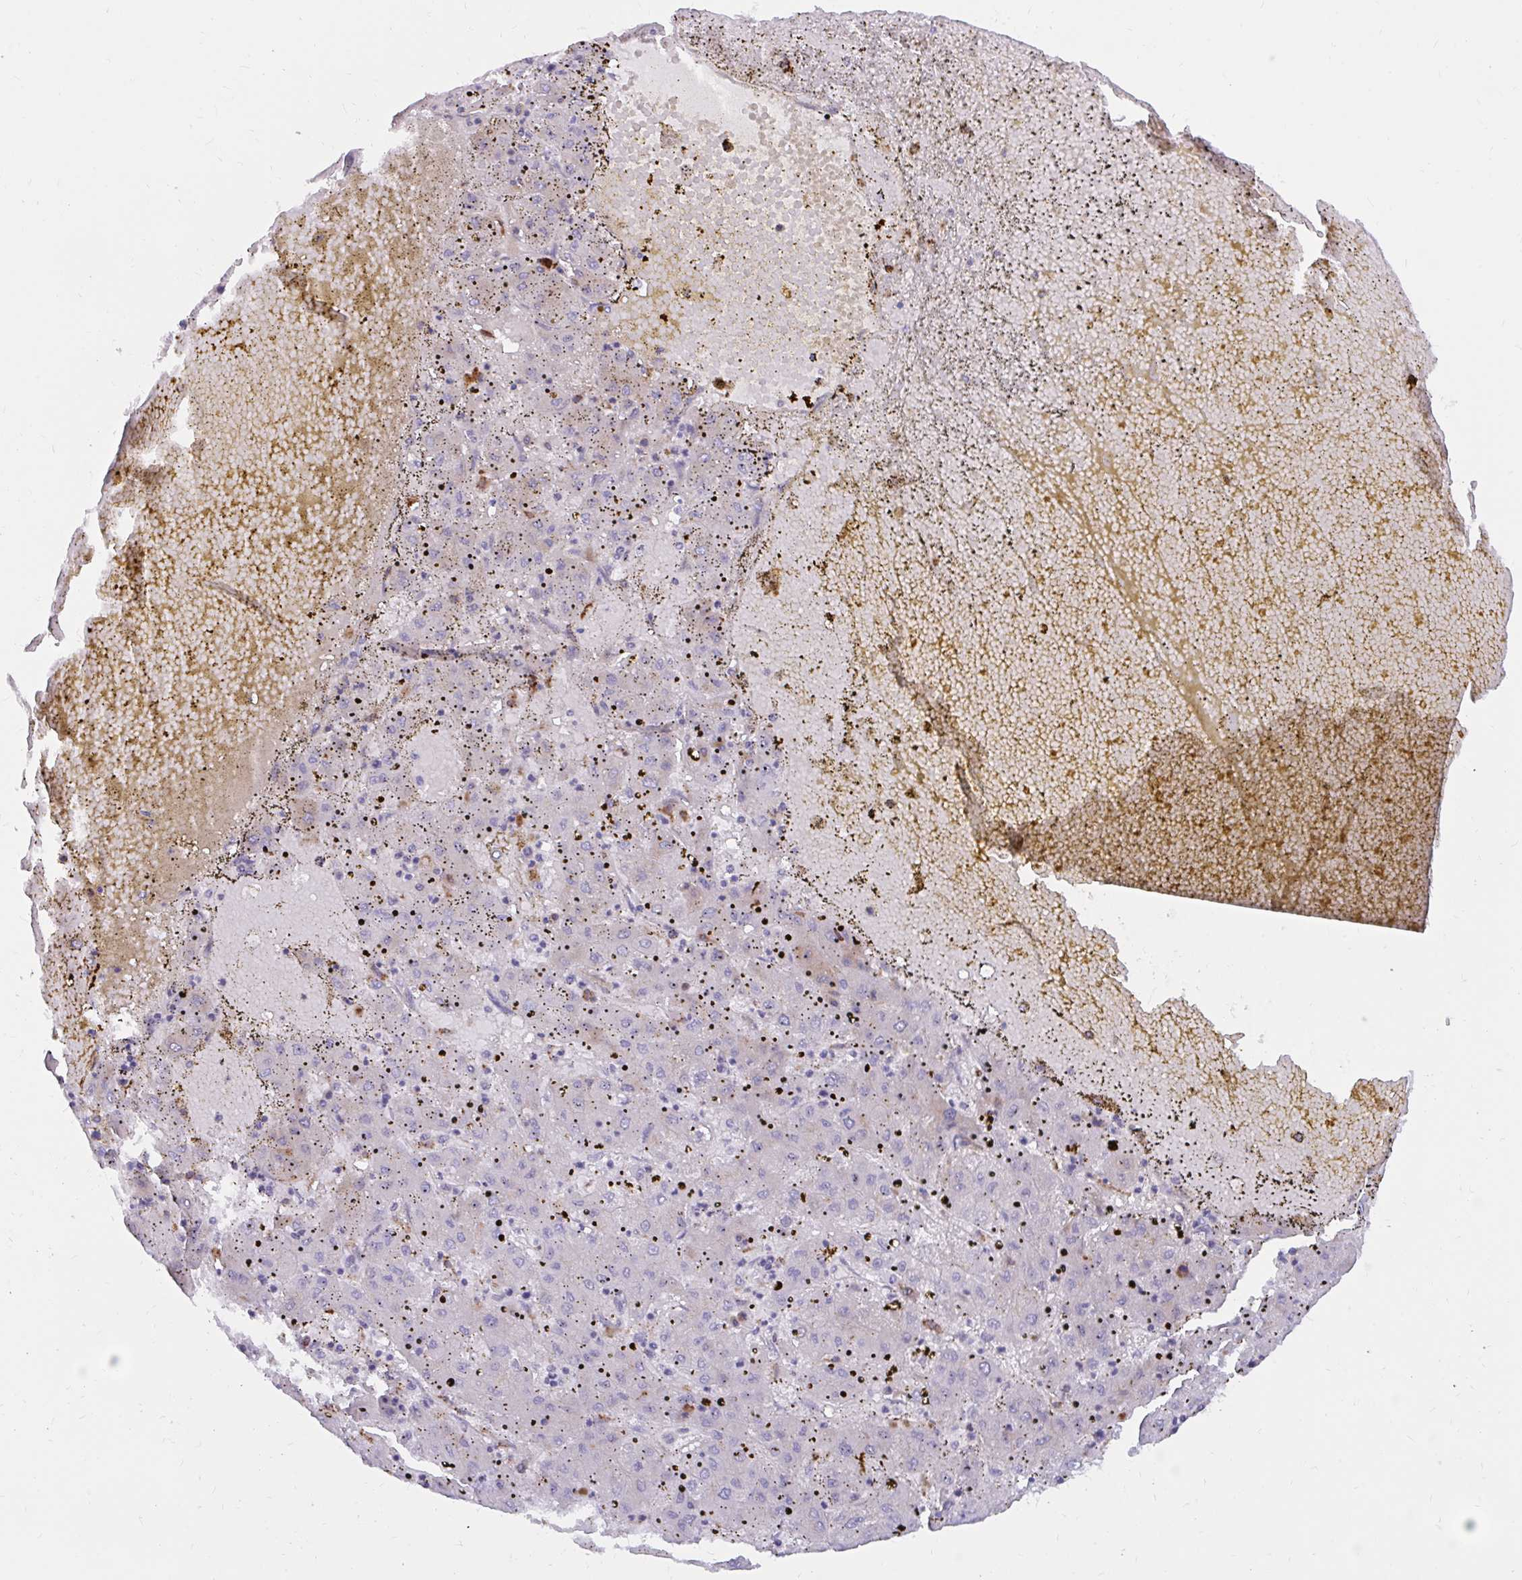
{"staining": {"intensity": "negative", "quantity": "none", "location": "none"}, "tissue": "liver cancer", "cell_type": "Tumor cells", "image_type": "cancer", "snomed": [{"axis": "morphology", "description": "Carcinoma, Hepatocellular, NOS"}, {"axis": "topography", "description": "Liver"}], "caption": "A micrograph of liver cancer stained for a protein demonstrates no brown staining in tumor cells.", "gene": "FAM219B", "patient": {"sex": "male", "age": 72}}